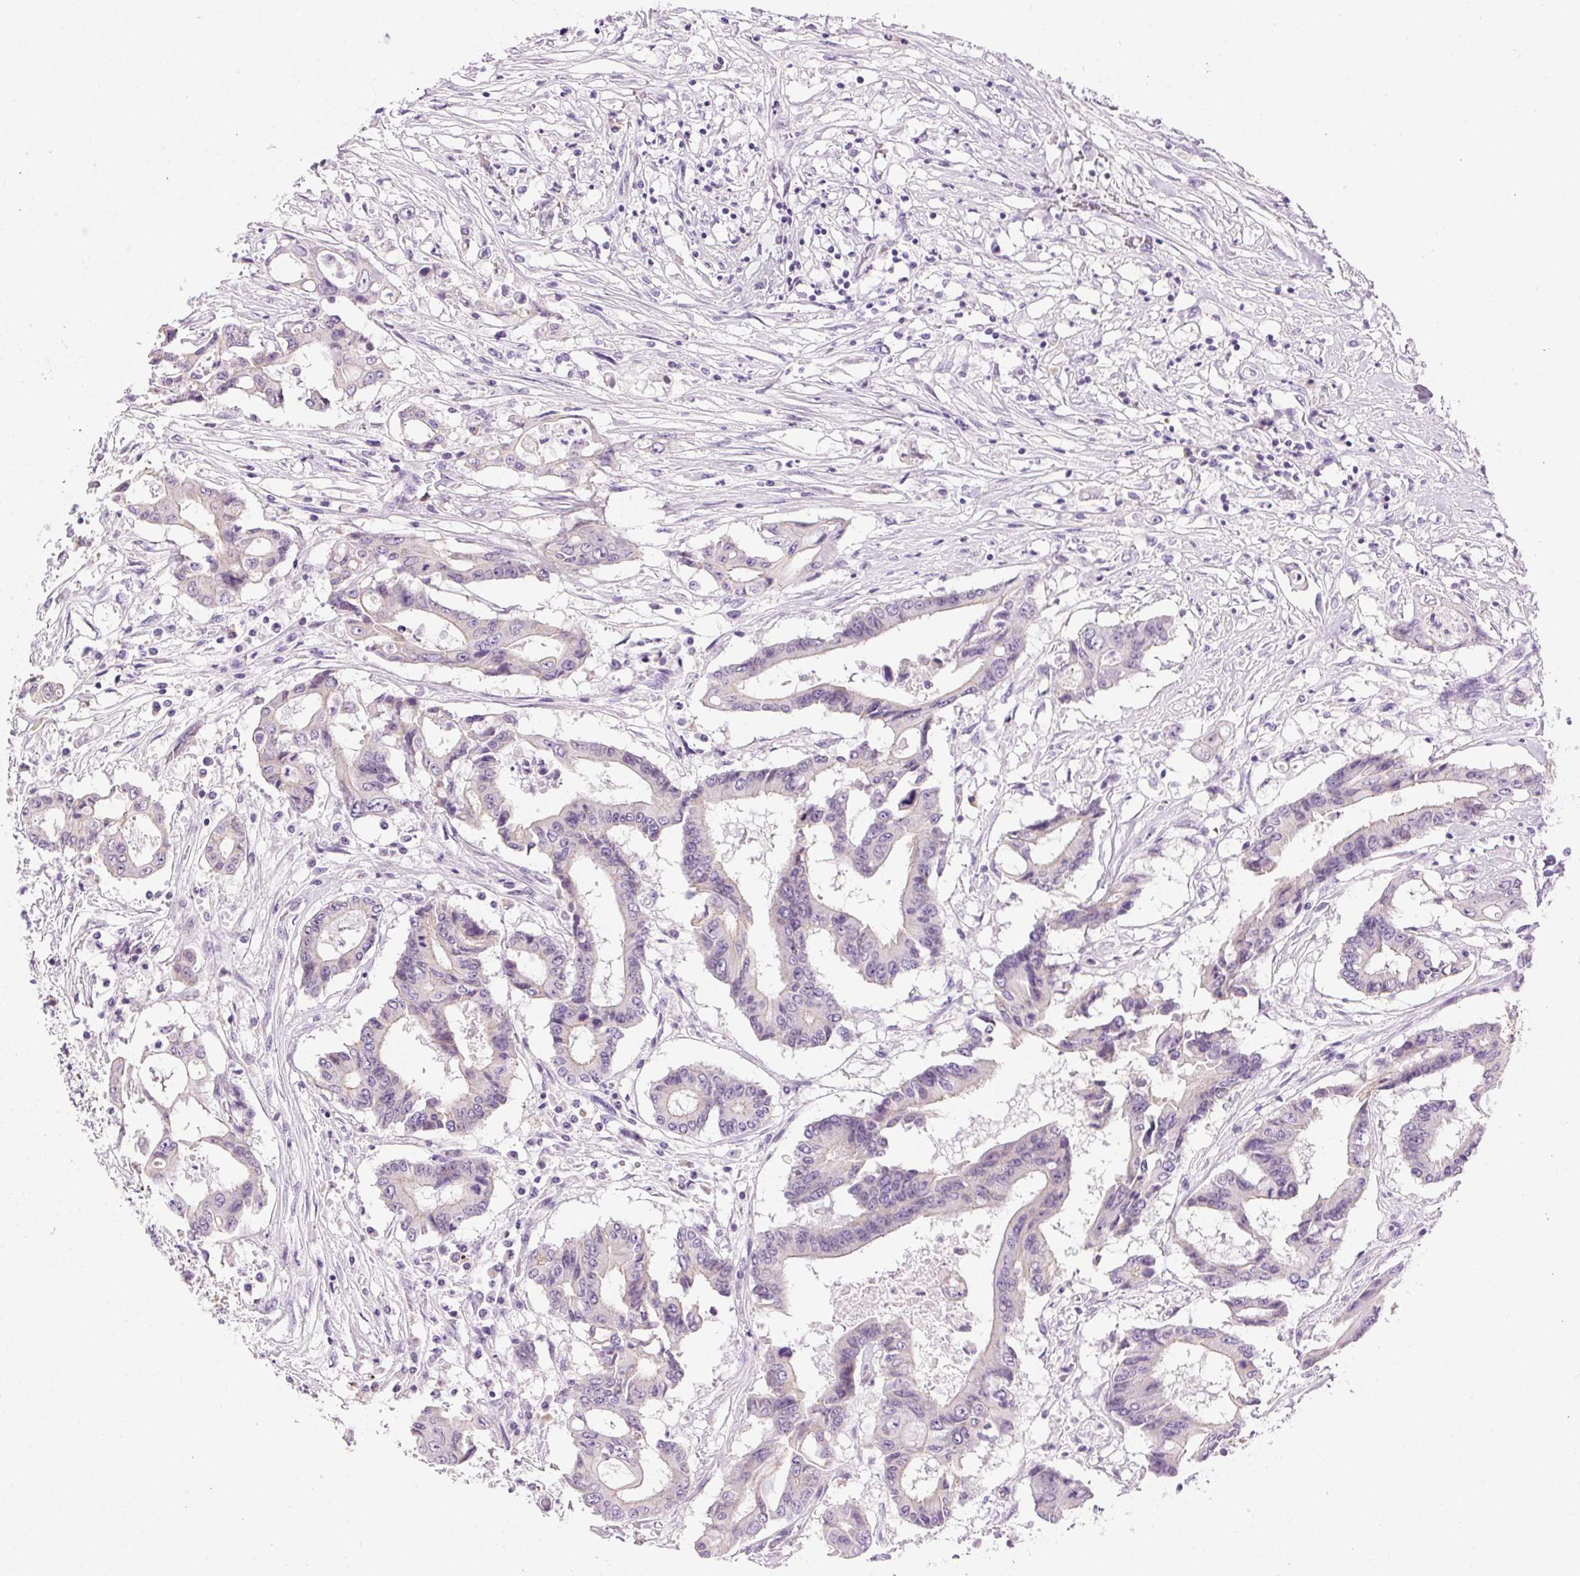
{"staining": {"intensity": "negative", "quantity": "none", "location": "none"}, "tissue": "colorectal cancer", "cell_type": "Tumor cells", "image_type": "cancer", "snomed": [{"axis": "morphology", "description": "Adenocarcinoma, NOS"}, {"axis": "topography", "description": "Rectum"}], "caption": "DAB immunohistochemical staining of human colorectal cancer shows no significant positivity in tumor cells.", "gene": "CLDN10", "patient": {"sex": "male", "age": 54}}